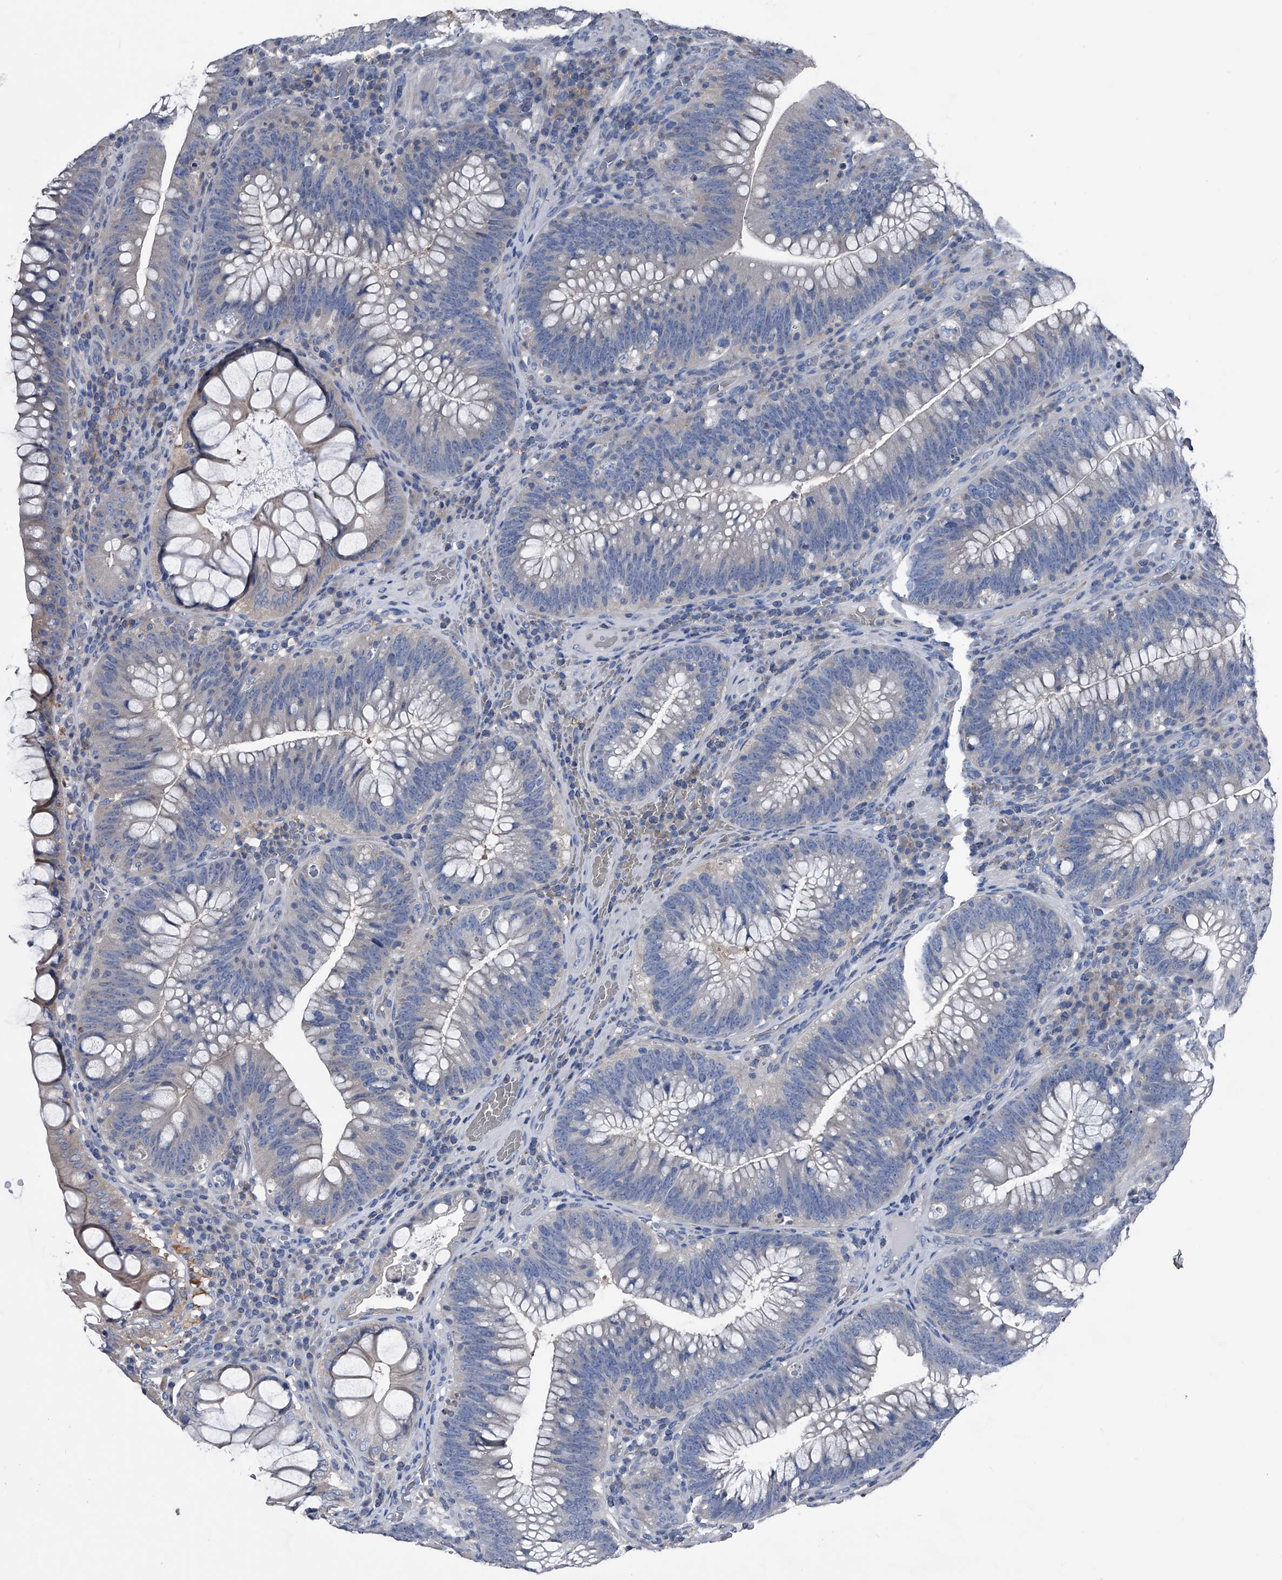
{"staining": {"intensity": "negative", "quantity": "none", "location": "none"}, "tissue": "colorectal cancer", "cell_type": "Tumor cells", "image_type": "cancer", "snomed": [{"axis": "morphology", "description": "Normal tissue, NOS"}, {"axis": "topography", "description": "Colon"}], "caption": "This is an immunohistochemistry (IHC) image of colorectal cancer. There is no expression in tumor cells.", "gene": "KIF13A", "patient": {"sex": "female", "age": 82}}